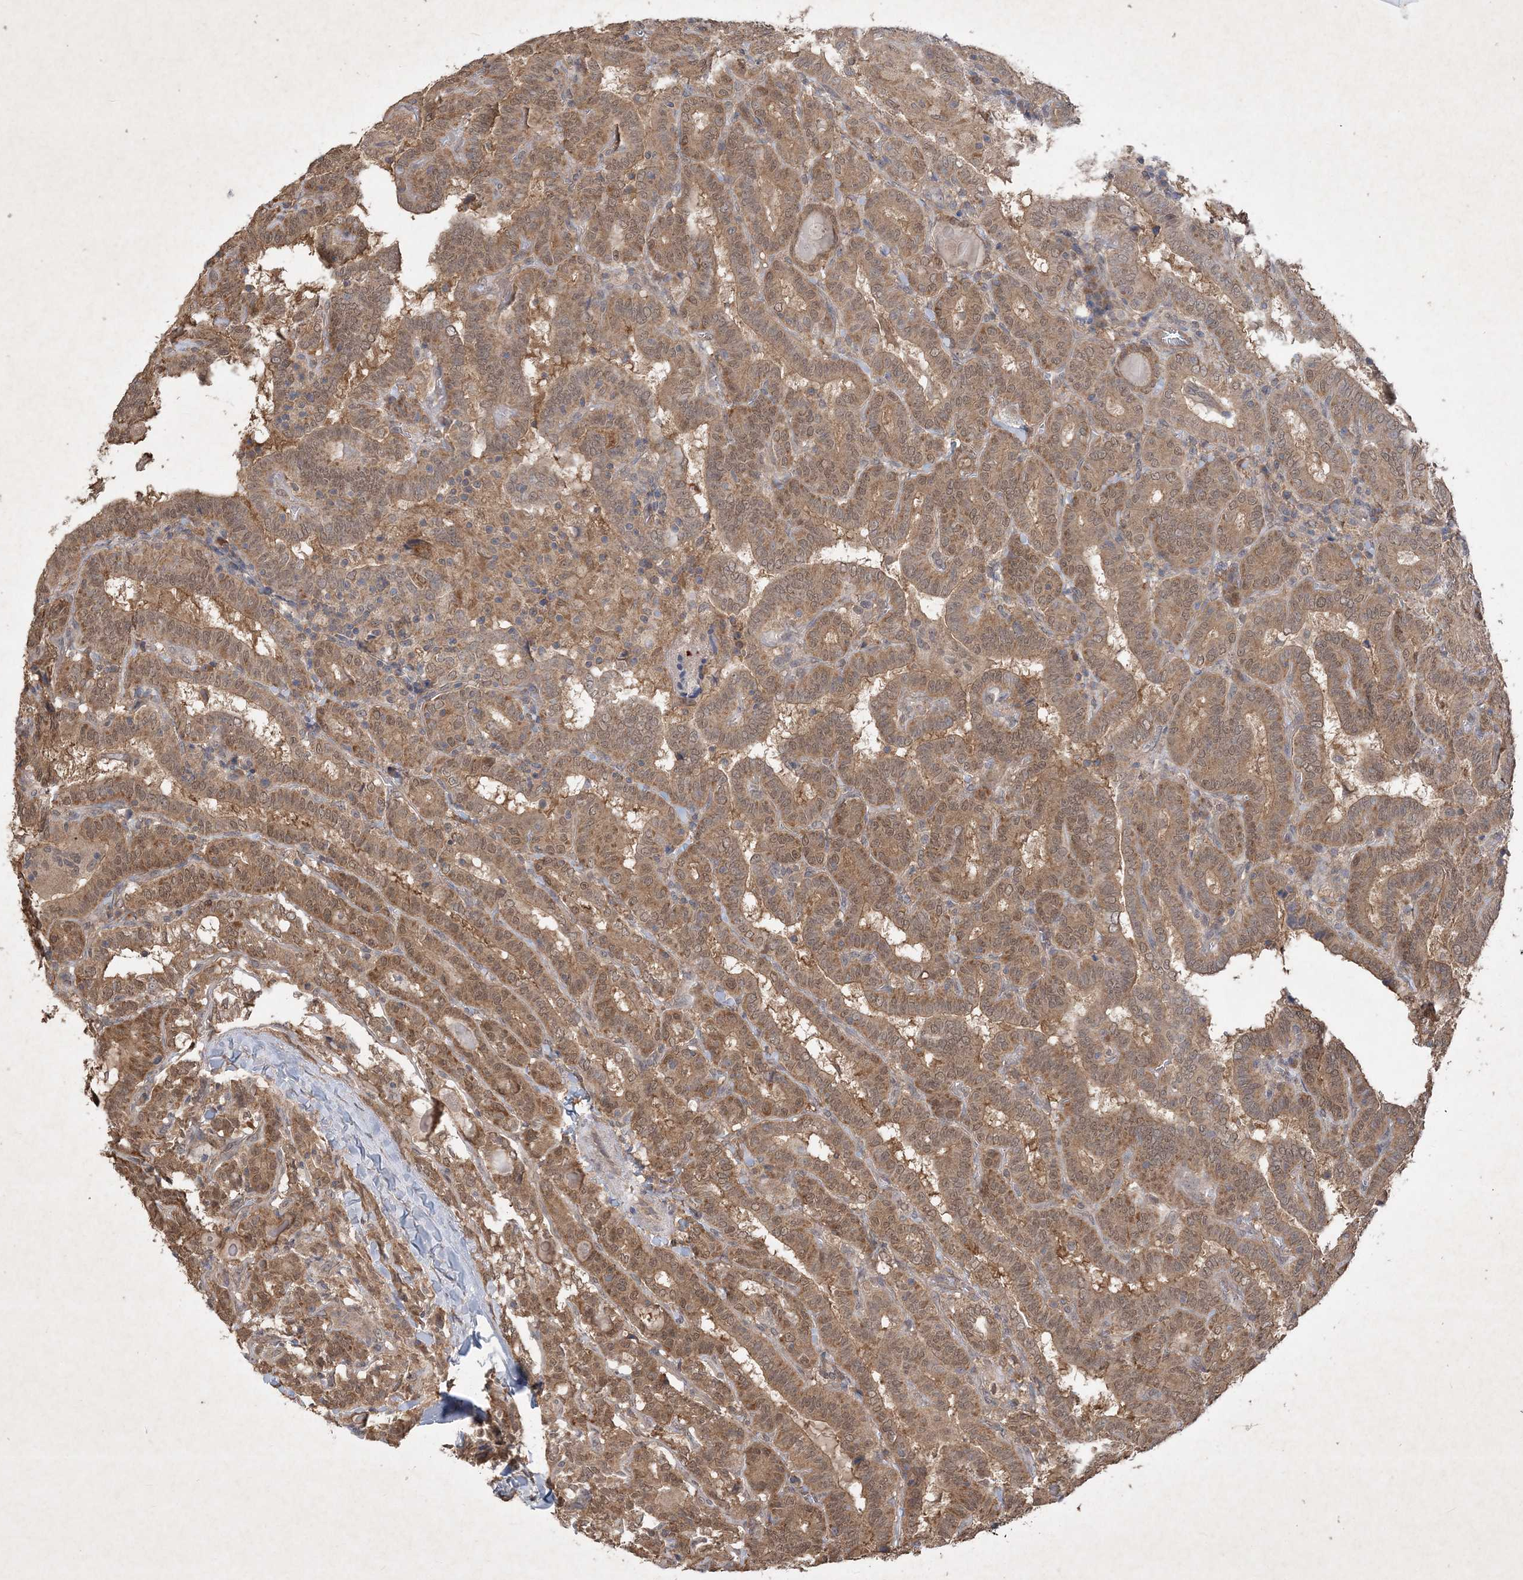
{"staining": {"intensity": "moderate", "quantity": ">75%", "location": "cytoplasmic/membranous,nuclear"}, "tissue": "thyroid cancer", "cell_type": "Tumor cells", "image_type": "cancer", "snomed": [{"axis": "morphology", "description": "Papillary adenocarcinoma, NOS"}, {"axis": "topography", "description": "Thyroid gland"}], "caption": "Protein analysis of thyroid cancer tissue exhibits moderate cytoplasmic/membranous and nuclear positivity in approximately >75% of tumor cells. The staining was performed using DAB, with brown indicating positive protein expression. Nuclei are stained blue with hematoxylin.", "gene": "AKR7A2", "patient": {"sex": "female", "age": 72}}